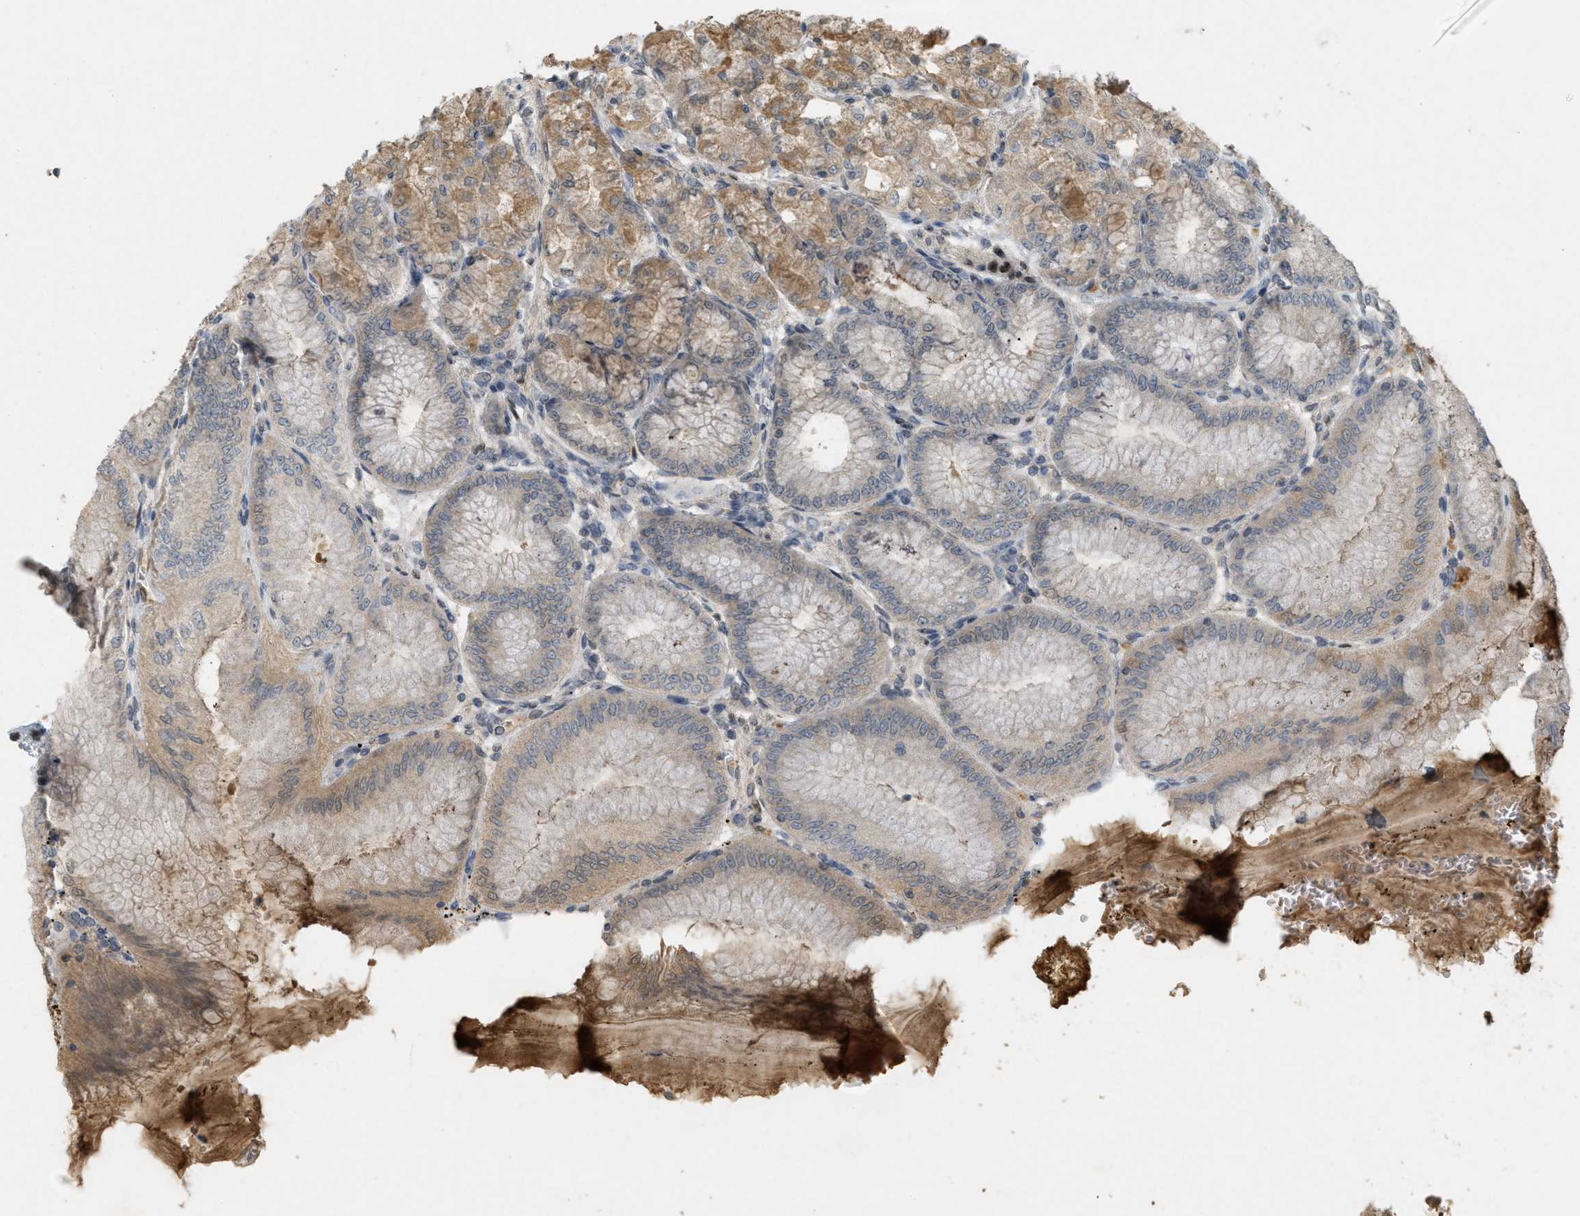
{"staining": {"intensity": "moderate", "quantity": ">75%", "location": "cytoplasmic/membranous,nuclear"}, "tissue": "stomach", "cell_type": "Glandular cells", "image_type": "normal", "snomed": [{"axis": "morphology", "description": "Normal tissue, NOS"}, {"axis": "topography", "description": "Stomach, lower"}], "caption": "High-magnification brightfield microscopy of unremarkable stomach stained with DAB (3,3'-diaminobenzidine) (brown) and counterstained with hematoxylin (blue). glandular cells exhibit moderate cytoplasmic/membranous,nuclear expression is seen in about>75% of cells.", "gene": "ABHD6", "patient": {"sex": "male", "age": 71}}